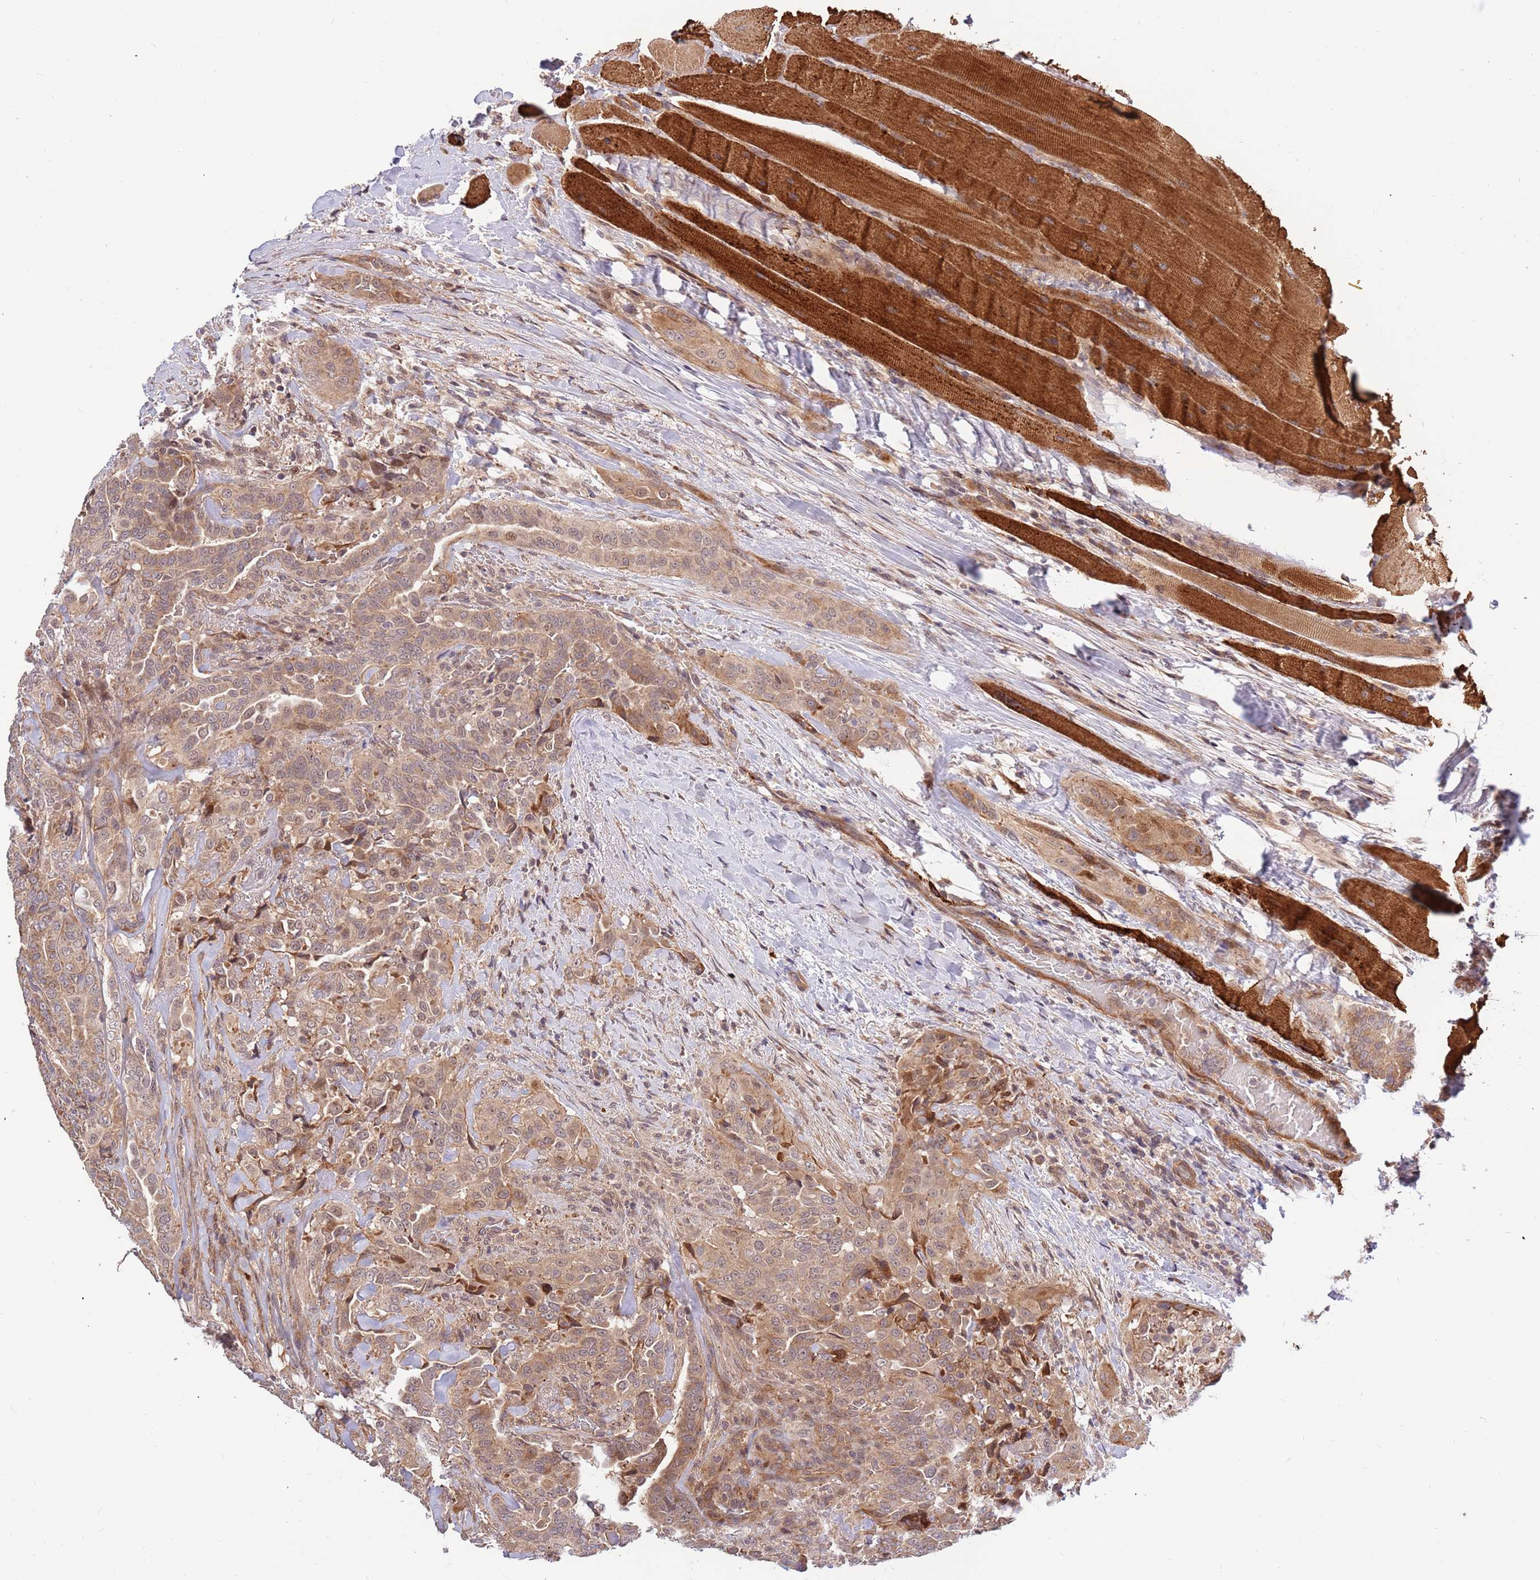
{"staining": {"intensity": "moderate", "quantity": ">75%", "location": "cytoplasmic/membranous"}, "tissue": "thyroid cancer", "cell_type": "Tumor cells", "image_type": "cancer", "snomed": [{"axis": "morphology", "description": "Papillary adenocarcinoma, NOS"}, {"axis": "topography", "description": "Thyroid gland"}], "caption": "This image demonstrates thyroid papillary adenocarcinoma stained with IHC to label a protein in brown. The cytoplasmic/membranous of tumor cells show moderate positivity for the protein. Nuclei are counter-stained blue.", "gene": "HAUS3", "patient": {"sex": "male", "age": 61}}